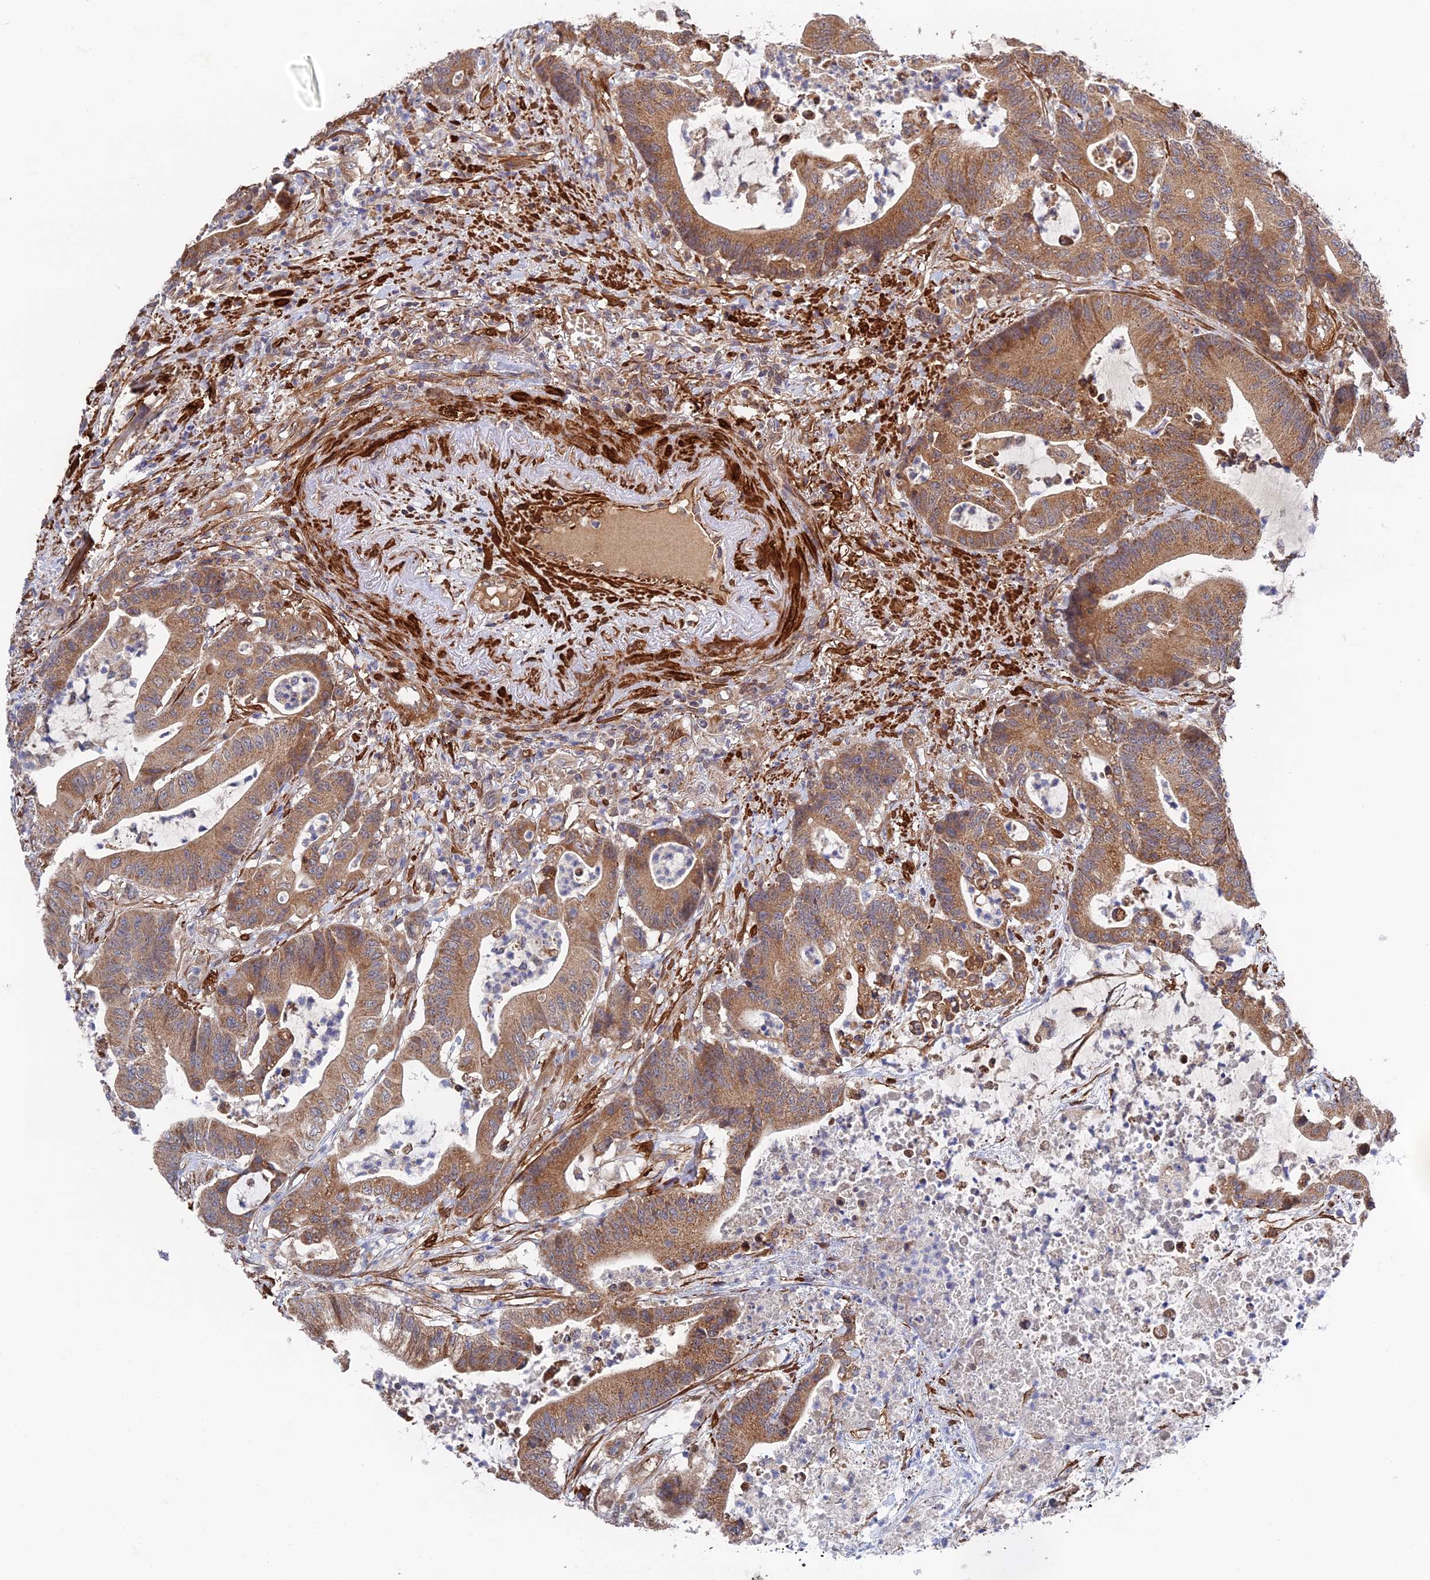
{"staining": {"intensity": "moderate", "quantity": ">75%", "location": "cytoplasmic/membranous"}, "tissue": "colorectal cancer", "cell_type": "Tumor cells", "image_type": "cancer", "snomed": [{"axis": "morphology", "description": "Adenocarcinoma, NOS"}, {"axis": "topography", "description": "Colon"}], "caption": "Immunohistochemical staining of adenocarcinoma (colorectal) exhibits moderate cytoplasmic/membranous protein expression in about >75% of tumor cells. The staining was performed using DAB (3,3'-diaminobenzidine) to visualize the protein expression in brown, while the nuclei were stained in blue with hematoxylin (Magnification: 20x).", "gene": "ZNF320", "patient": {"sex": "female", "age": 84}}